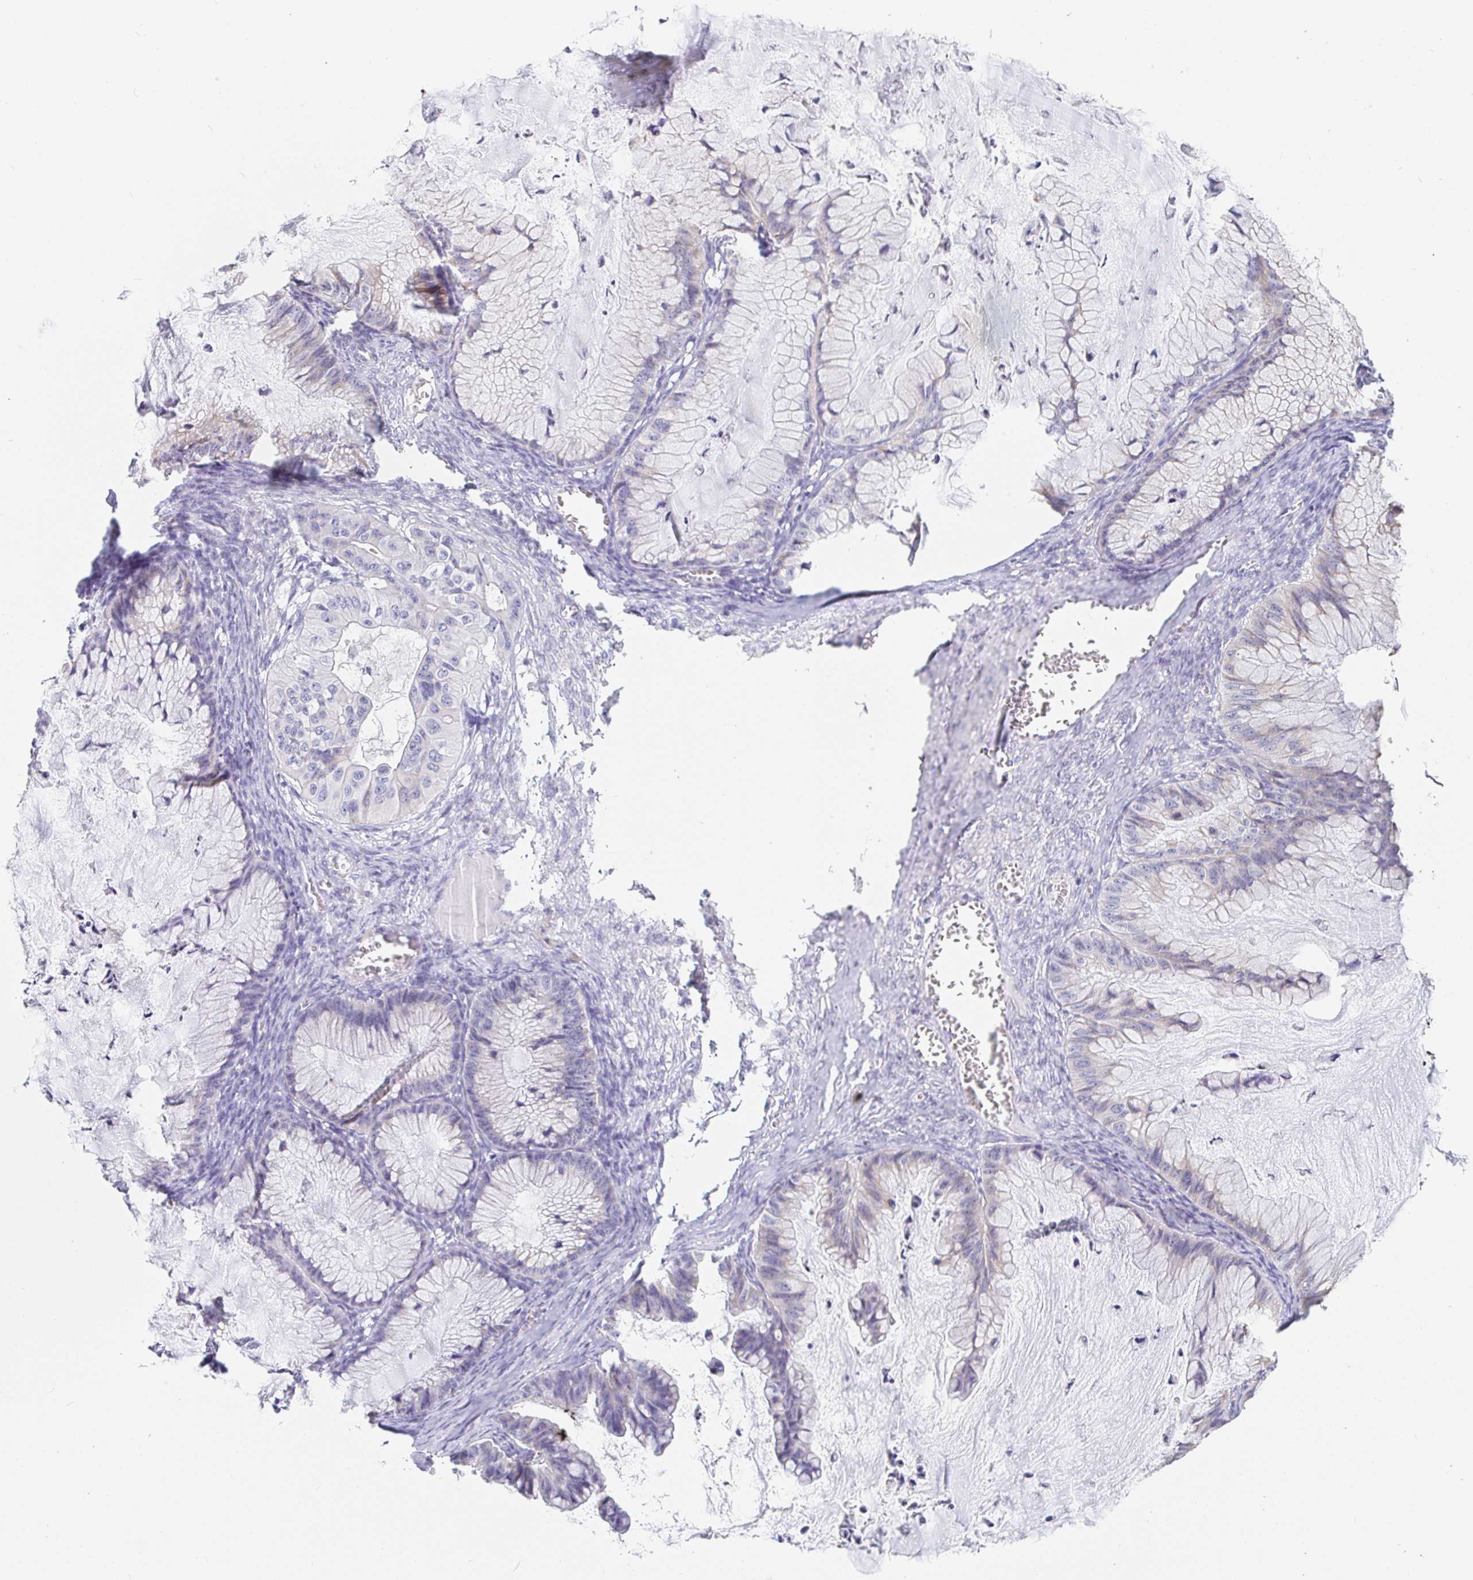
{"staining": {"intensity": "negative", "quantity": "none", "location": "none"}, "tissue": "ovarian cancer", "cell_type": "Tumor cells", "image_type": "cancer", "snomed": [{"axis": "morphology", "description": "Cystadenocarcinoma, mucinous, NOS"}, {"axis": "topography", "description": "Ovary"}], "caption": "Ovarian mucinous cystadenocarcinoma was stained to show a protein in brown. There is no significant expression in tumor cells.", "gene": "PDE6B", "patient": {"sex": "female", "age": 72}}